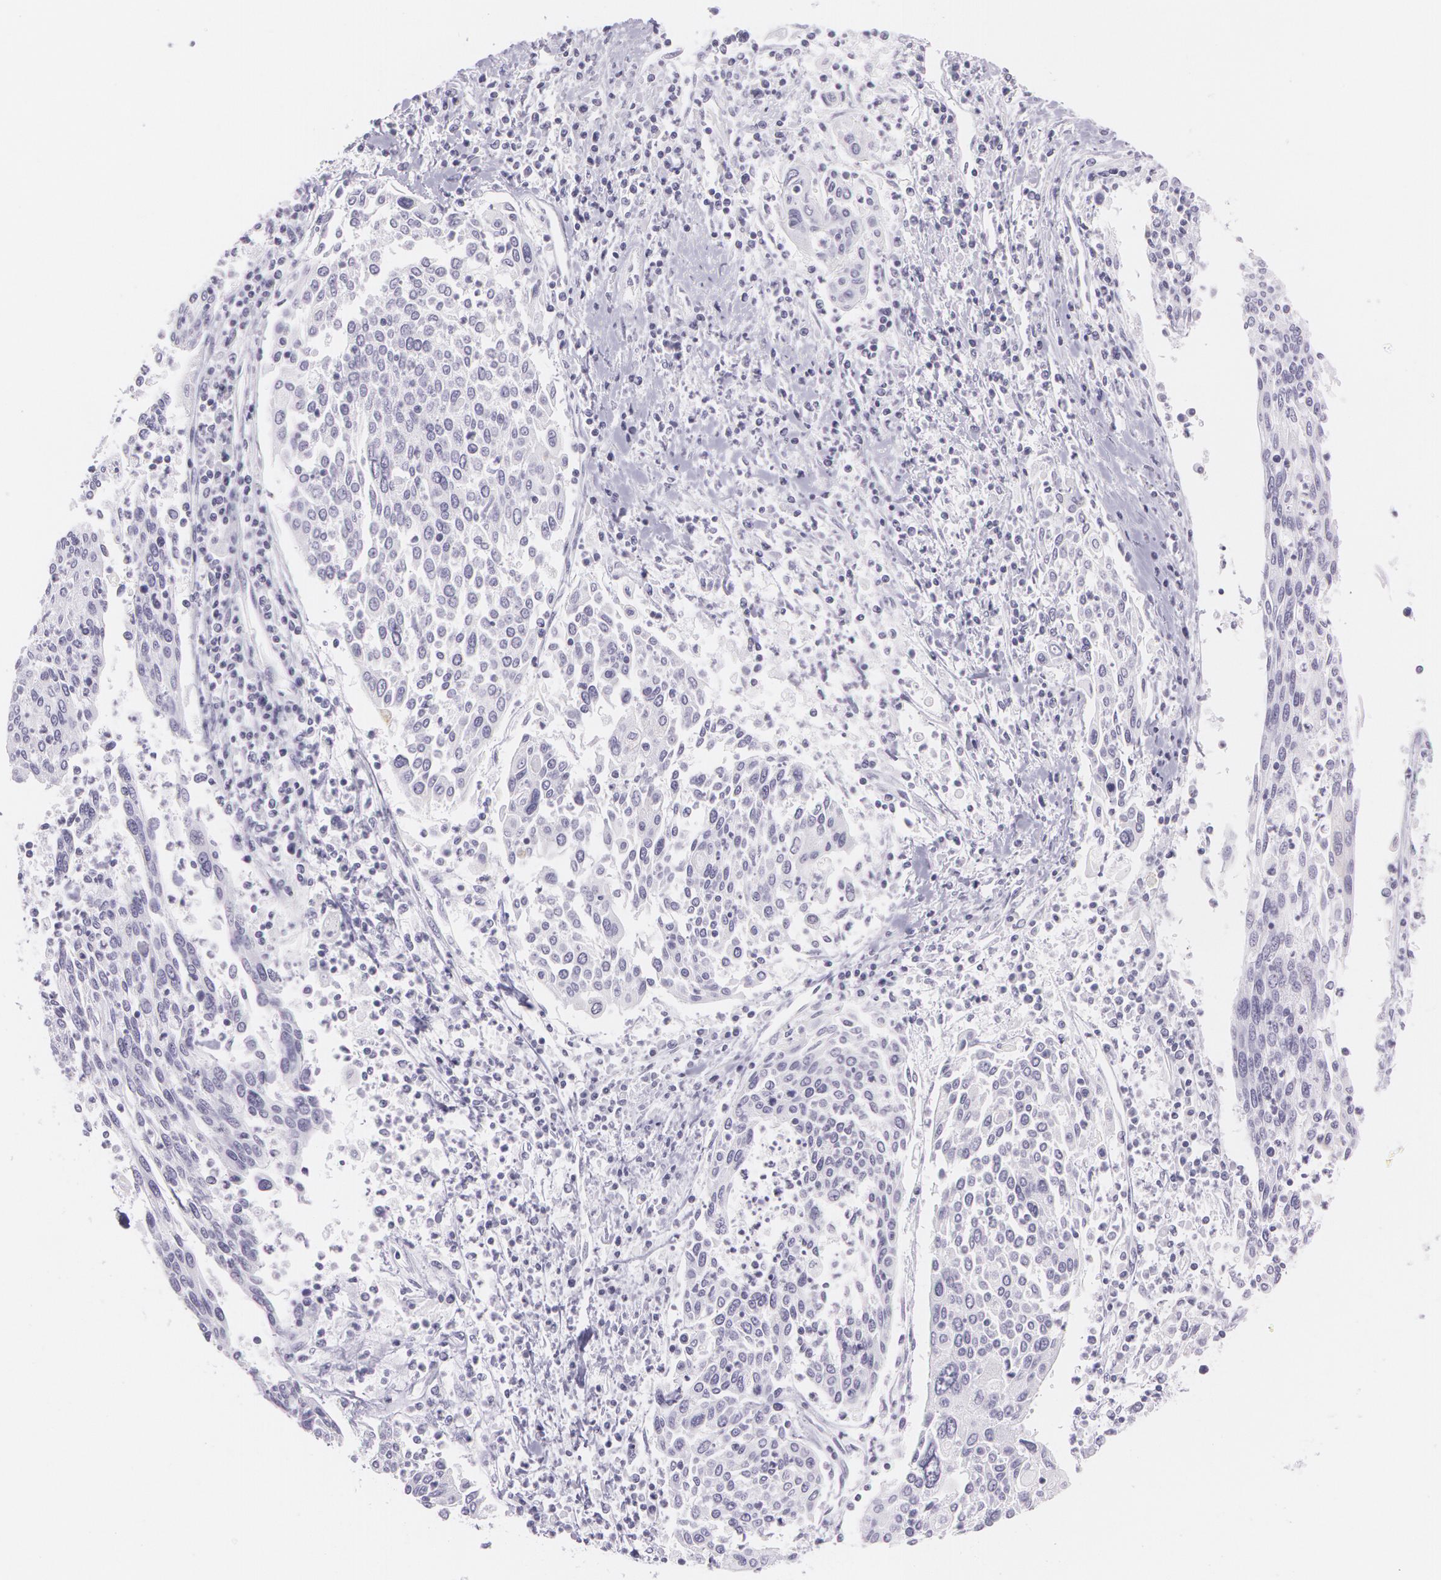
{"staining": {"intensity": "negative", "quantity": "none", "location": "none"}, "tissue": "cervical cancer", "cell_type": "Tumor cells", "image_type": "cancer", "snomed": [{"axis": "morphology", "description": "Squamous cell carcinoma, NOS"}, {"axis": "topography", "description": "Cervix"}], "caption": "Squamous cell carcinoma (cervical) was stained to show a protein in brown. There is no significant staining in tumor cells.", "gene": "SNCG", "patient": {"sex": "female", "age": 40}}